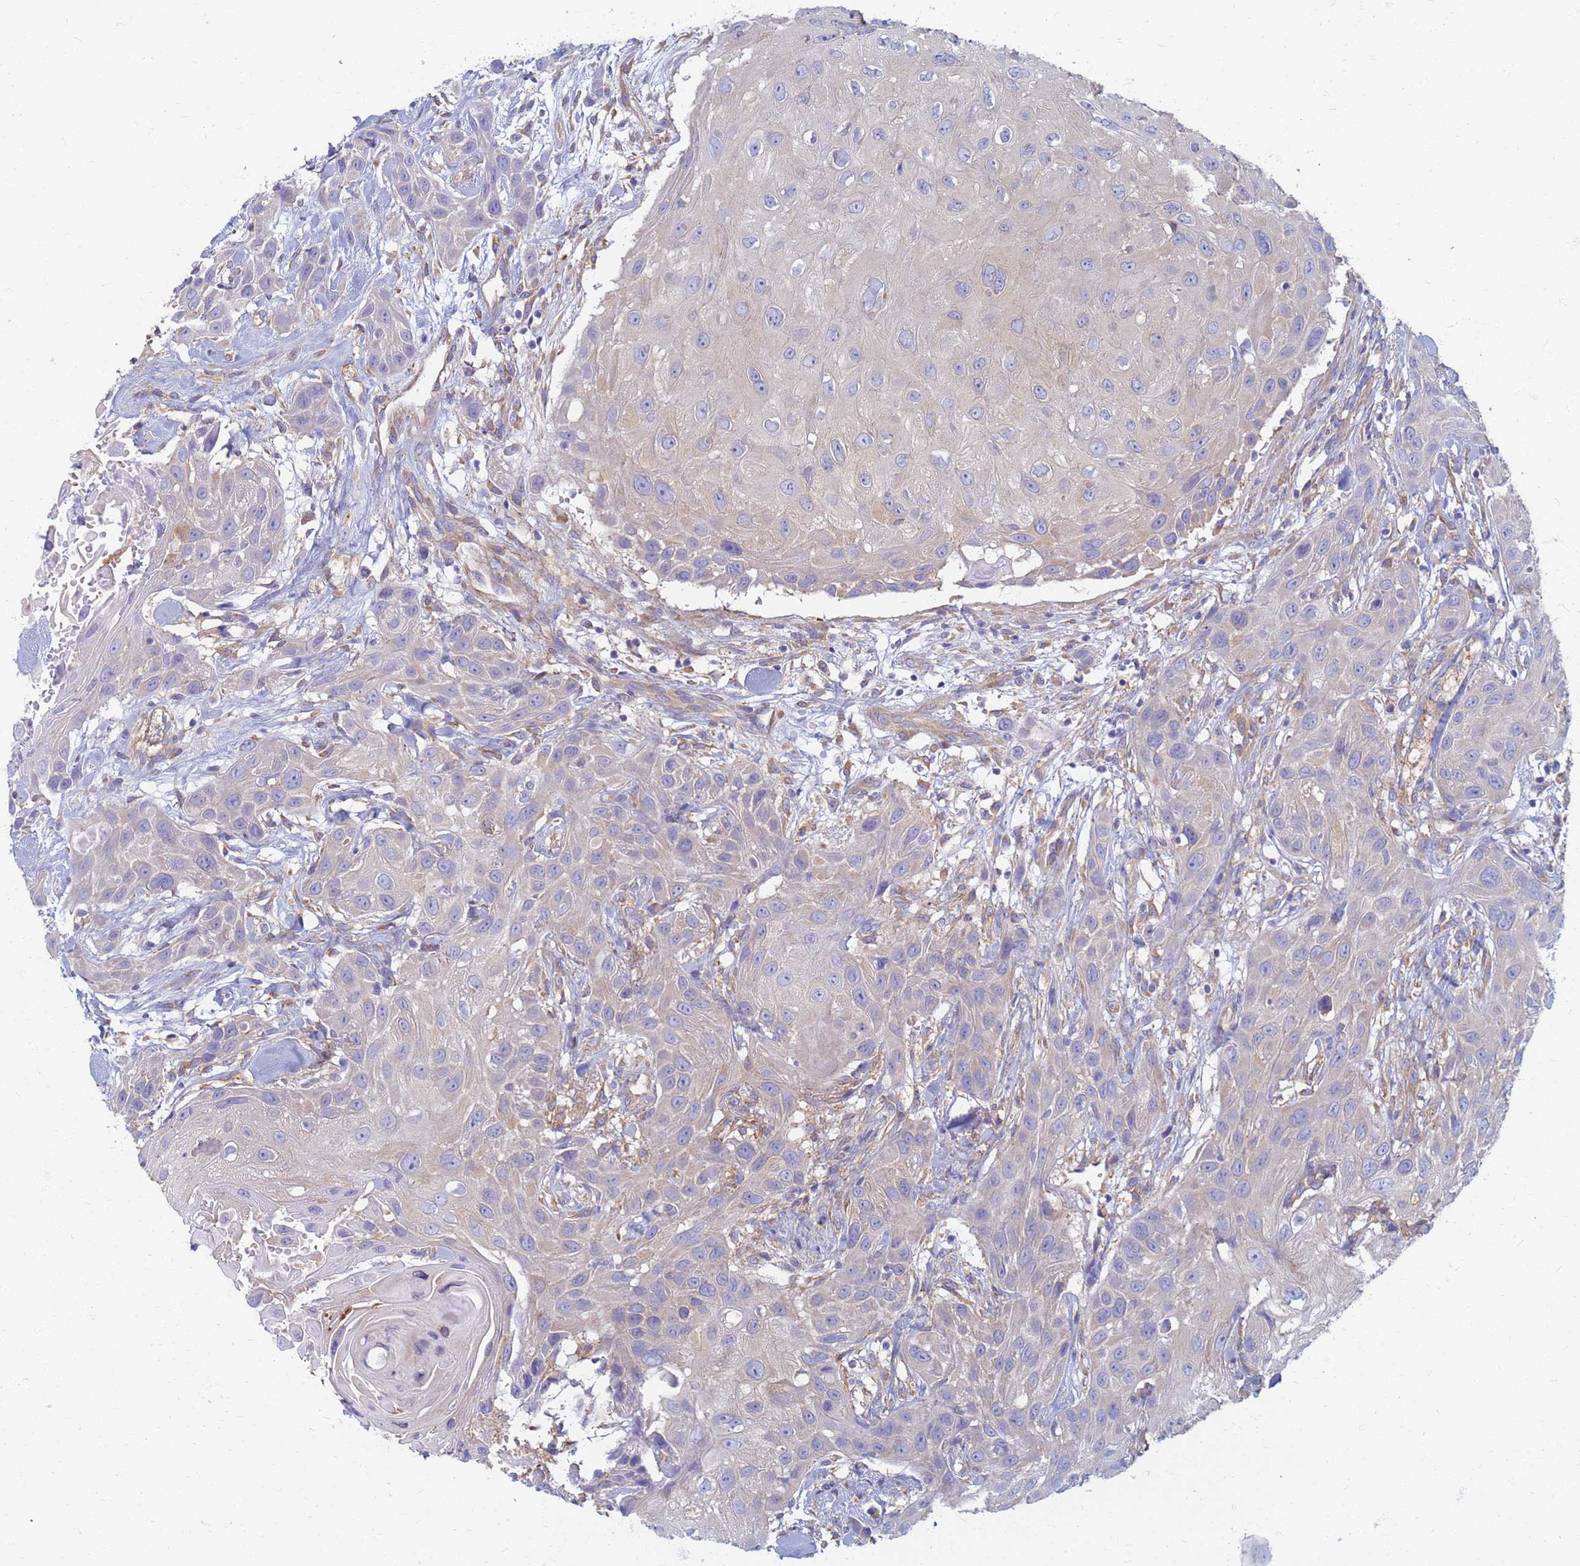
{"staining": {"intensity": "negative", "quantity": "none", "location": "none"}, "tissue": "head and neck cancer", "cell_type": "Tumor cells", "image_type": "cancer", "snomed": [{"axis": "morphology", "description": "Squamous cell carcinoma, NOS"}, {"axis": "topography", "description": "Head-Neck"}], "caption": "Head and neck cancer was stained to show a protein in brown. There is no significant staining in tumor cells.", "gene": "EEA1", "patient": {"sex": "male", "age": 81}}